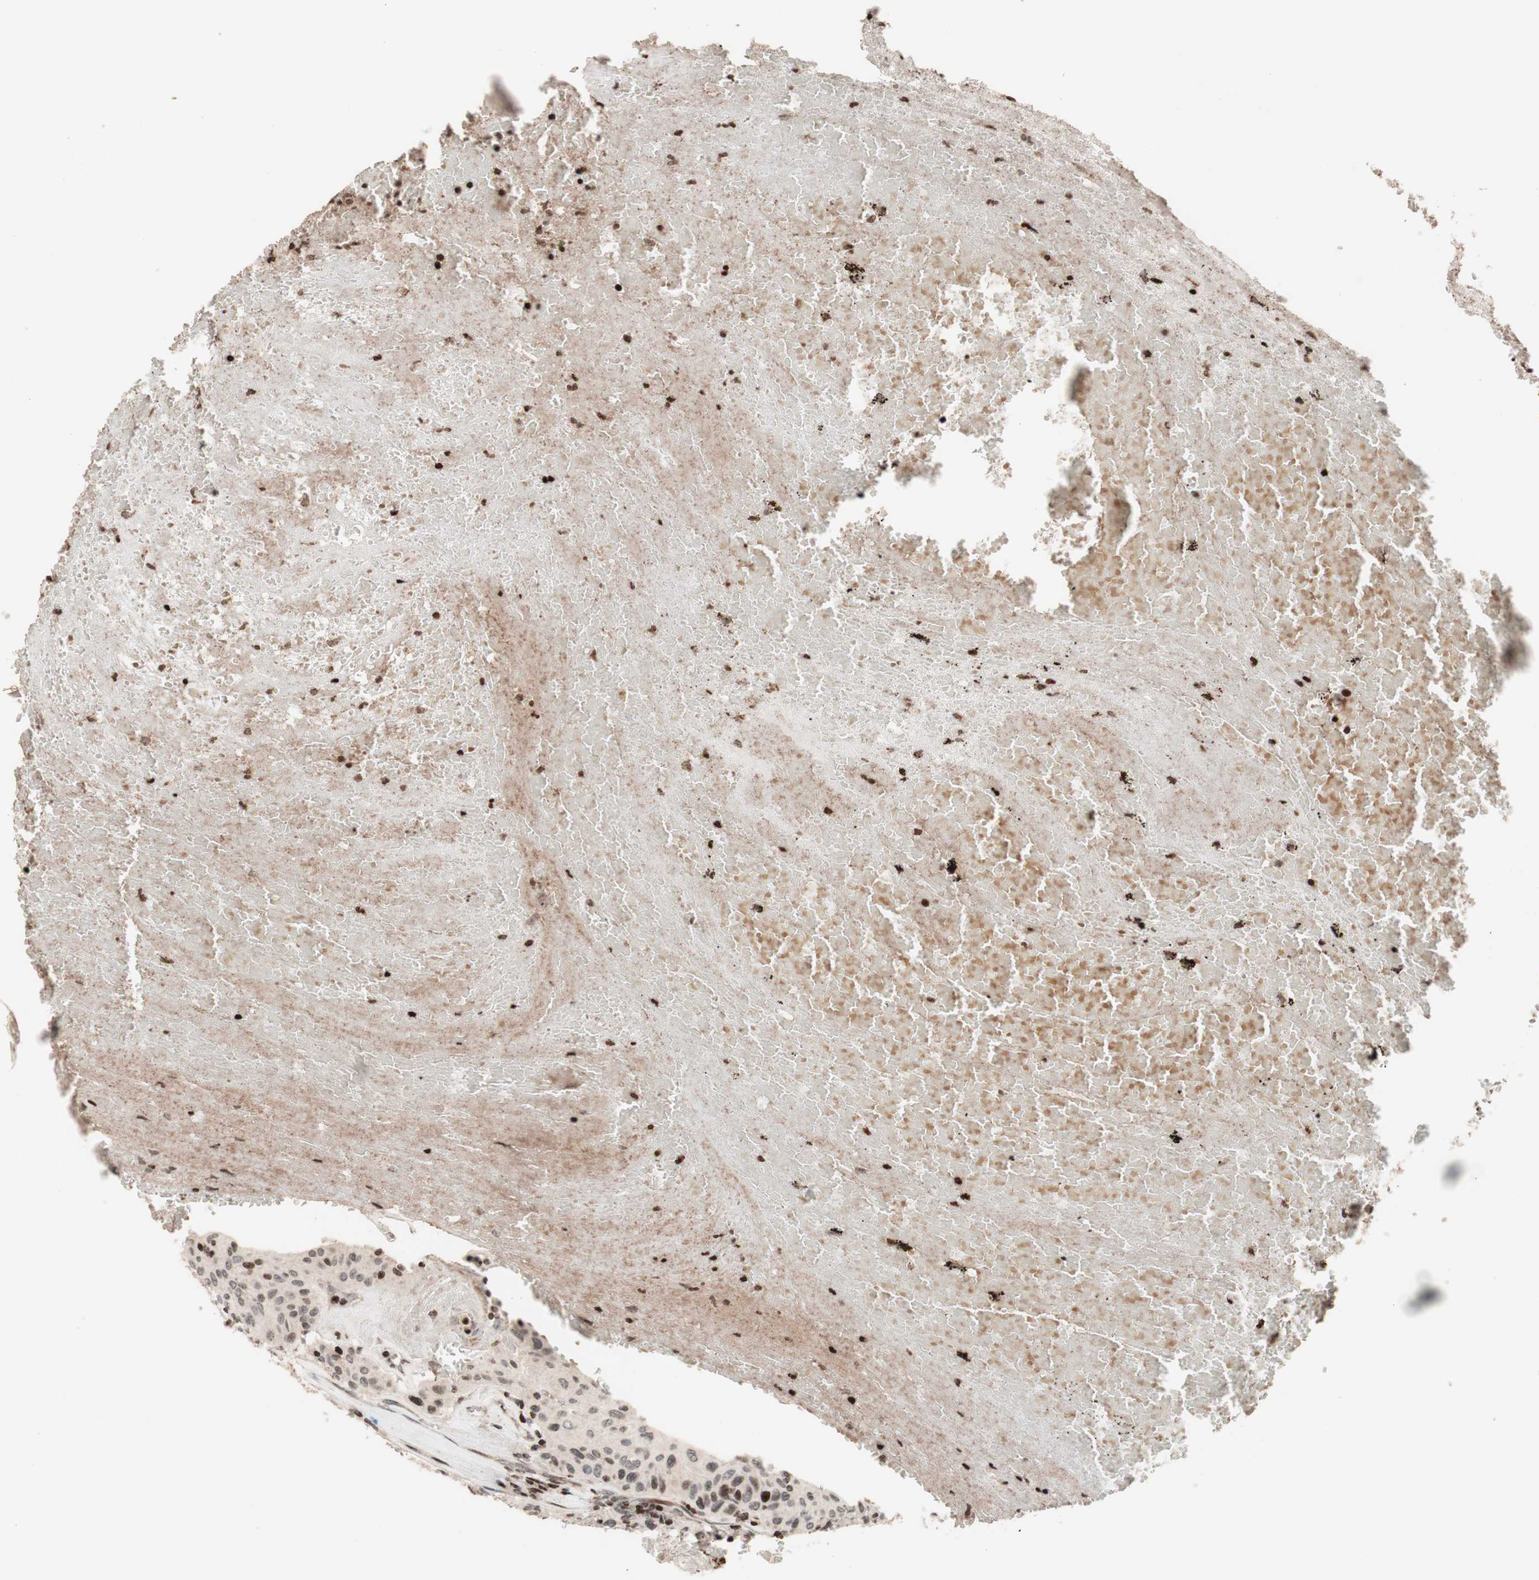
{"staining": {"intensity": "weak", "quantity": "25%-75%", "location": "nuclear"}, "tissue": "urothelial cancer", "cell_type": "Tumor cells", "image_type": "cancer", "snomed": [{"axis": "morphology", "description": "Urothelial carcinoma, High grade"}, {"axis": "topography", "description": "Urinary bladder"}], "caption": "Immunohistochemical staining of human high-grade urothelial carcinoma shows low levels of weak nuclear positivity in approximately 25%-75% of tumor cells. (brown staining indicates protein expression, while blue staining denotes nuclei).", "gene": "POLA1", "patient": {"sex": "male", "age": 66}}